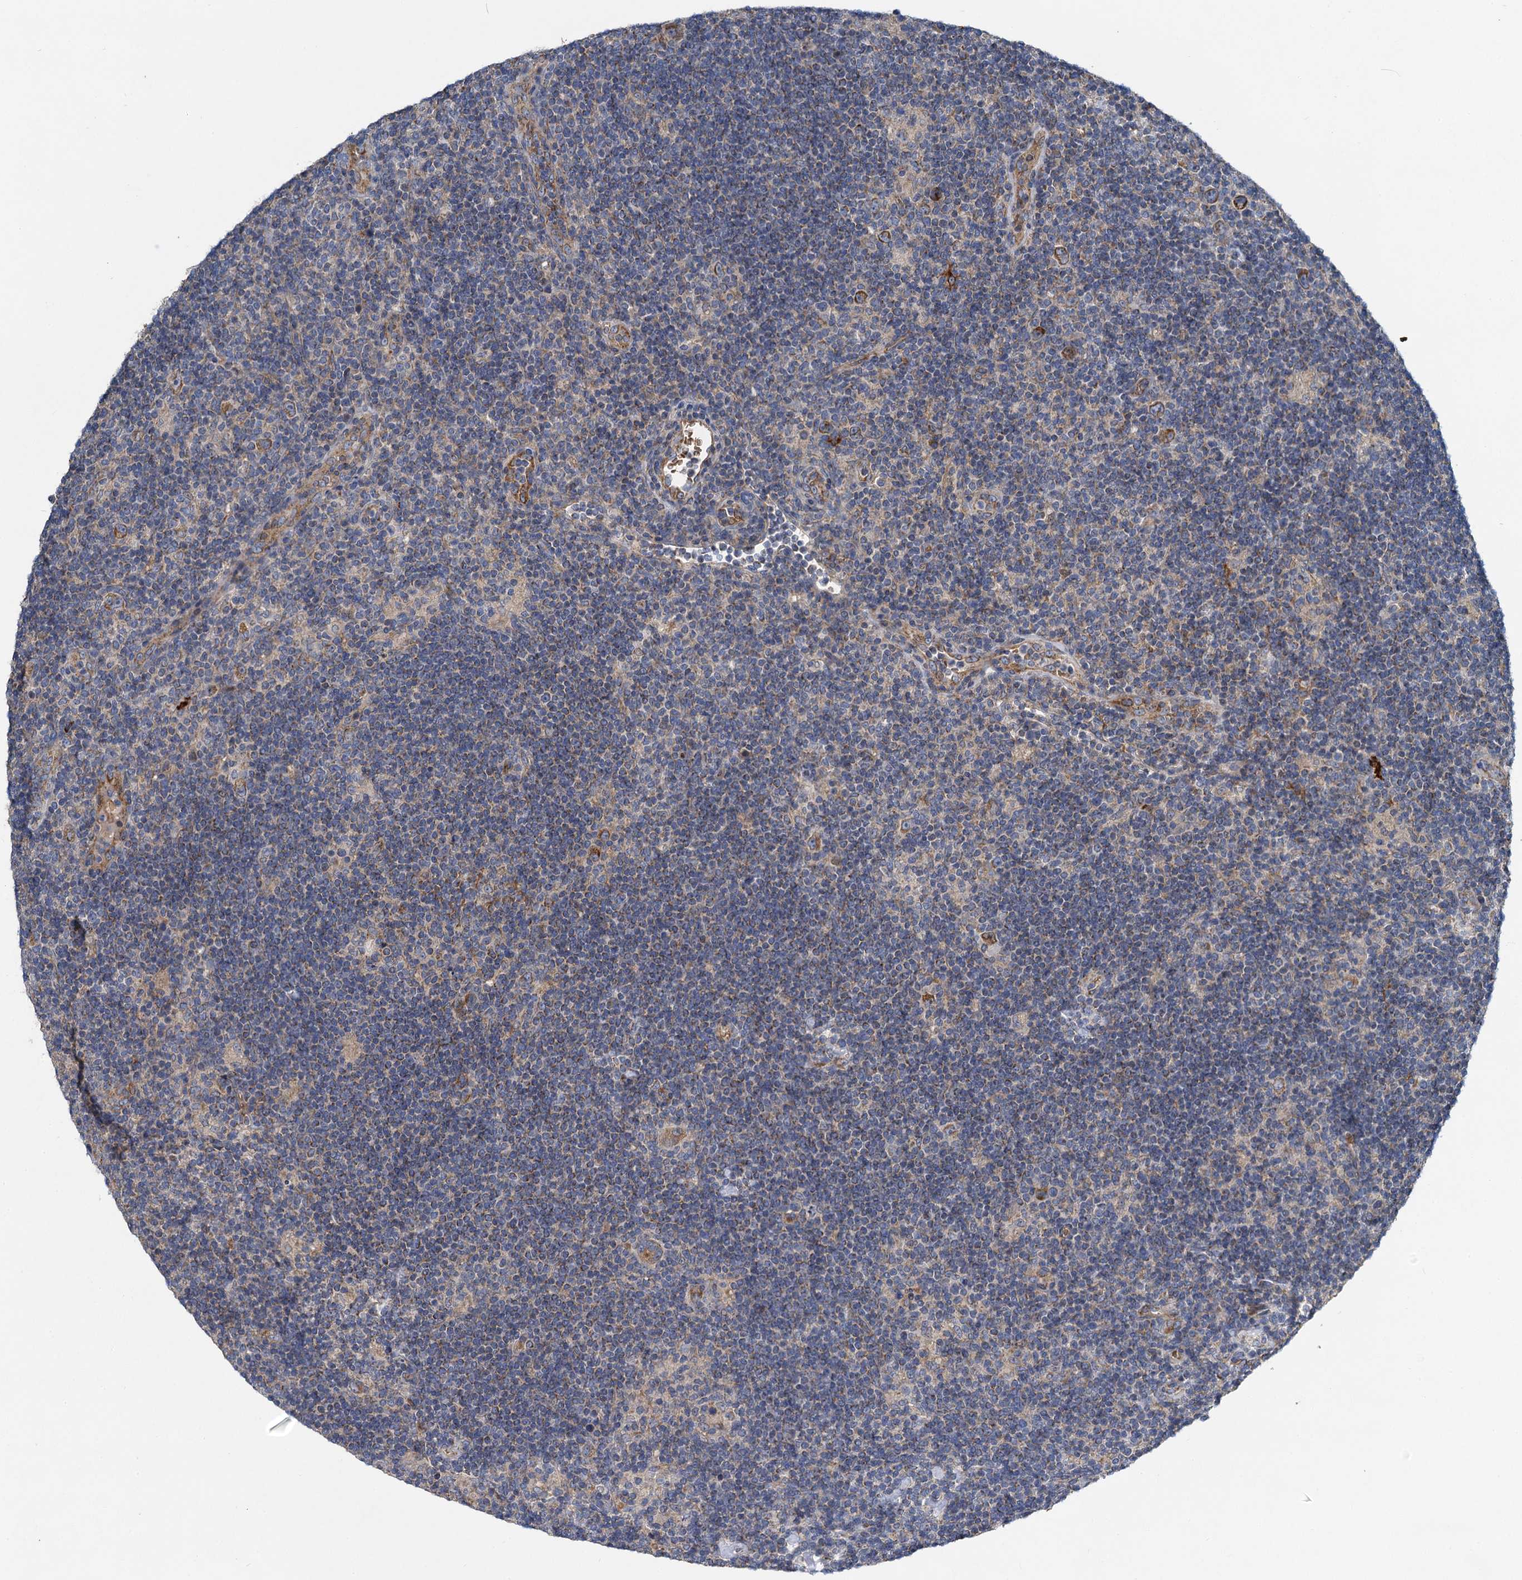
{"staining": {"intensity": "moderate", "quantity": ">75%", "location": "cytoplasmic/membranous"}, "tissue": "lymphoma", "cell_type": "Tumor cells", "image_type": "cancer", "snomed": [{"axis": "morphology", "description": "Hodgkin's disease, NOS"}, {"axis": "topography", "description": "Lymph node"}], "caption": "Immunohistochemistry histopathology image of lymphoma stained for a protein (brown), which exhibits medium levels of moderate cytoplasmic/membranous expression in approximately >75% of tumor cells.", "gene": "BCS1L", "patient": {"sex": "female", "age": 57}}